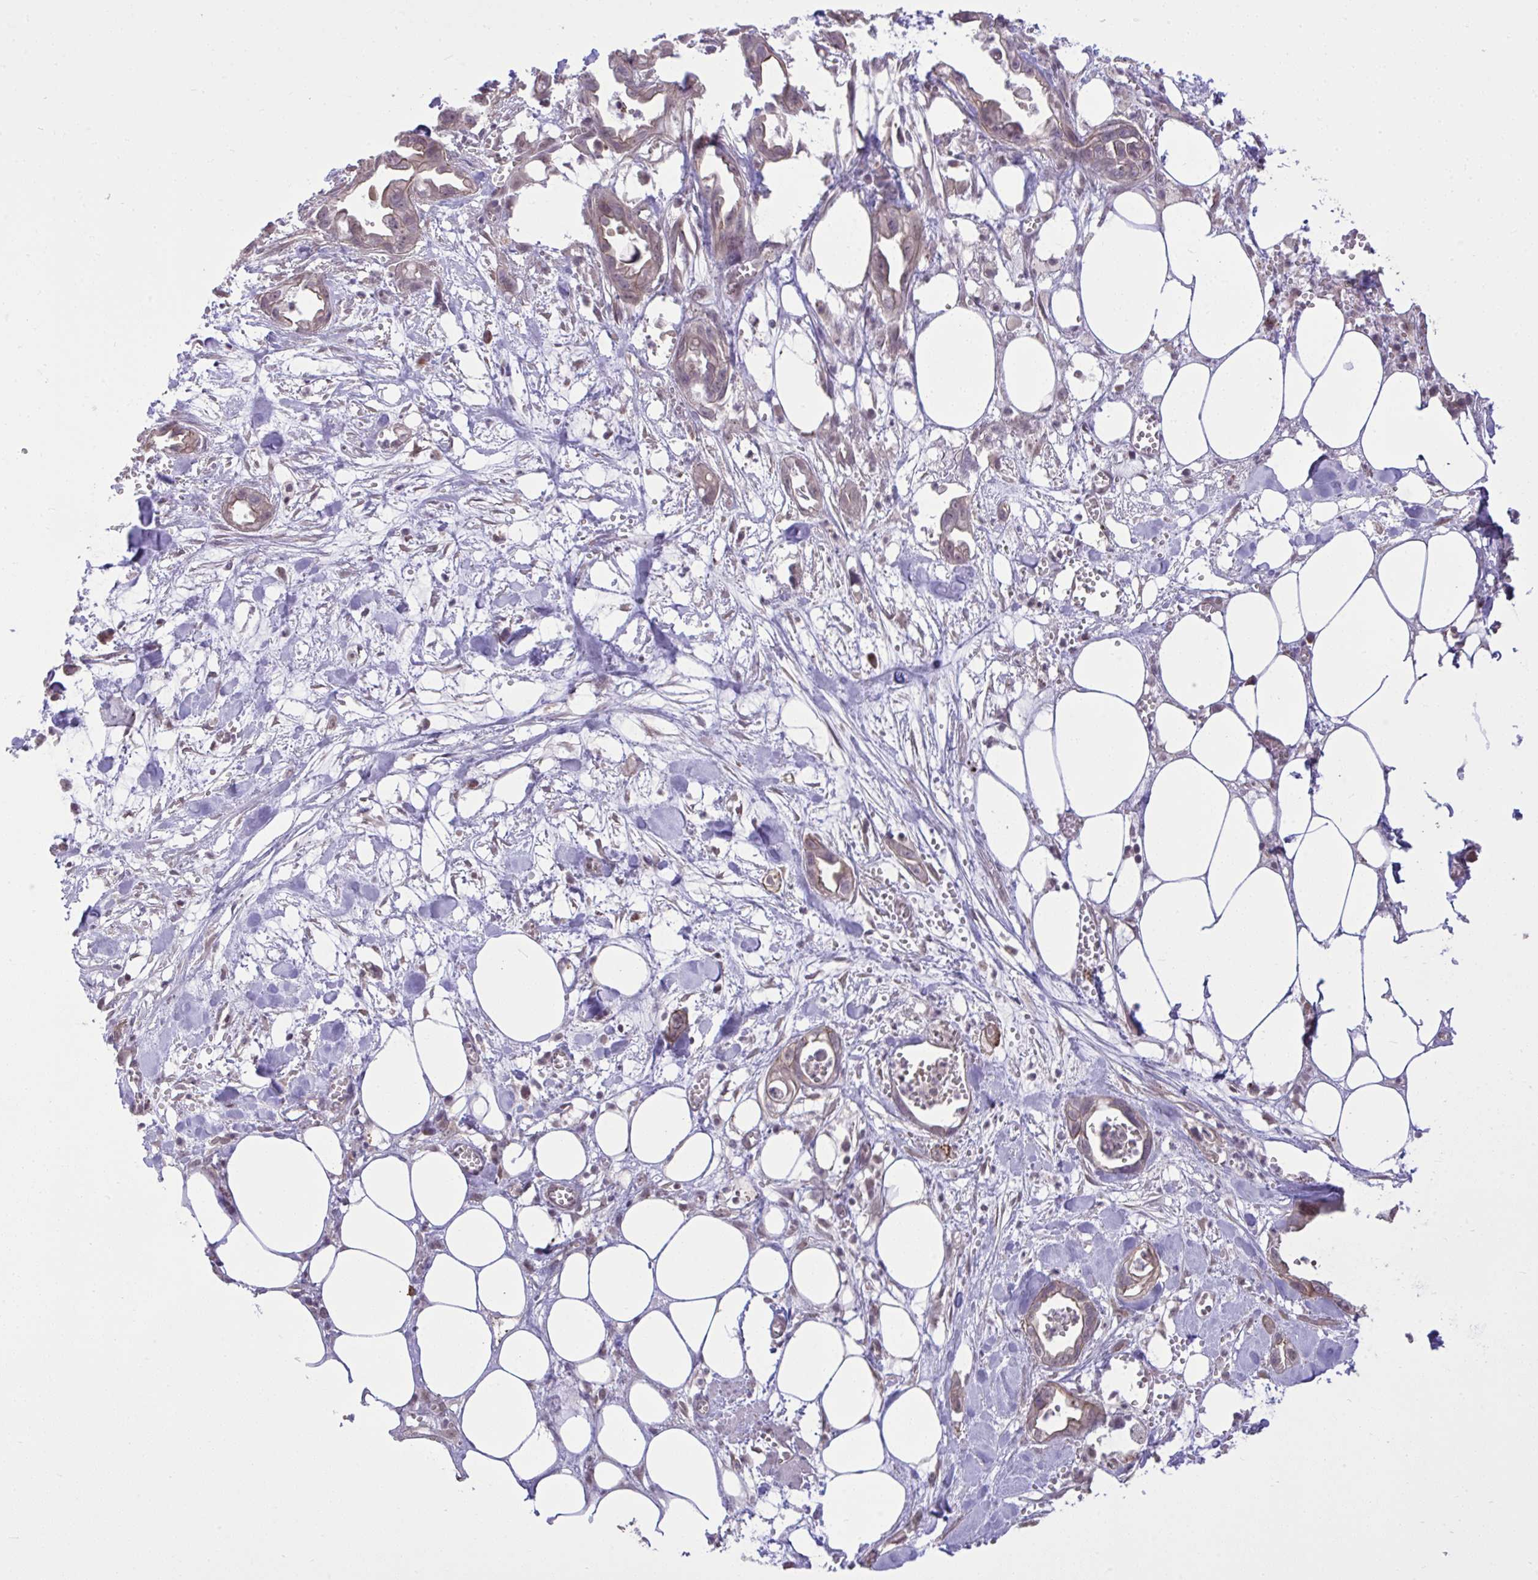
{"staining": {"intensity": "moderate", "quantity": "25%-75%", "location": "cytoplasmic/membranous"}, "tissue": "pancreatic cancer", "cell_type": "Tumor cells", "image_type": "cancer", "snomed": [{"axis": "morphology", "description": "Adenocarcinoma, NOS"}, {"axis": "topography", "description": "Pancreas"}], "caption": "Immunohistochemistry (IHC) (DAB (3,3'-diaminobenzidine)) staining of pancreatic cancer displays moderate cytoplasmic/membranous protein expression in about 25%-75% of tumor cells.", "gene": "CYP20A1", "patient": {"sex": "female", "age": 73}}